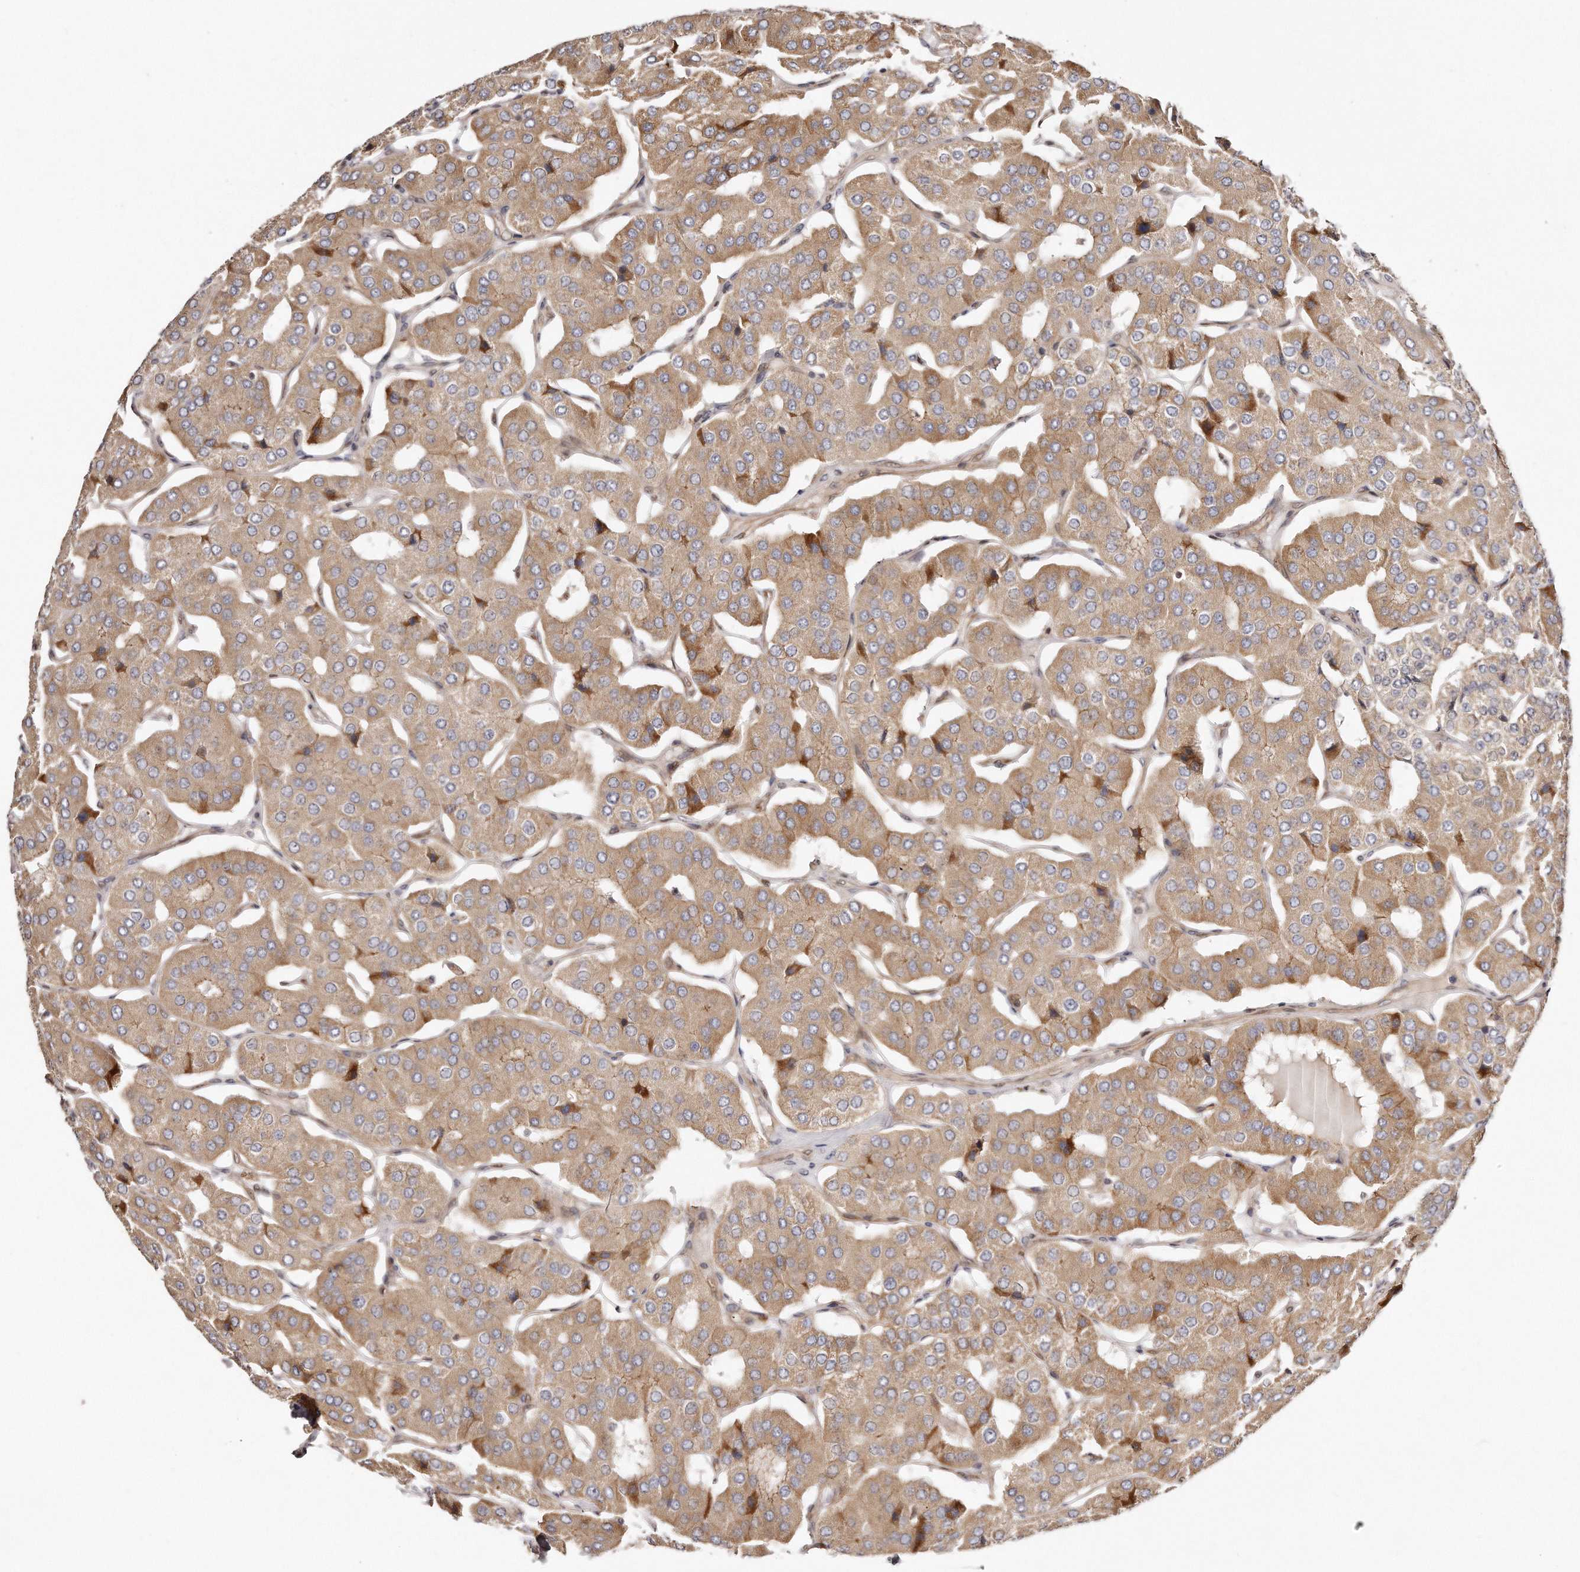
{"staining": {"intensity": "moderate", "quantity": ">75%", "location": "cytoplasmic/membranous"}, "tissue": "parathyroid gland", "cell_type": "Glandular cells", "image_type": "normal", "snomed": [{"axis": "morphology", "description": "Normal tissue, NOS"}, {"axis": "morphology", "description": "Adenoma, NOS"}, {"axis": "topography", "description": "Parathyroid gland"}], "caption": "Immunohistochemical staining of benign parathyroid gland demonstrates >75% levels of moderate cytoplasmic/membranous protein expression in approximately >75% of glandular cells.", "gene": "GBP4", "patient": {"sex": "female", "age": 86}}